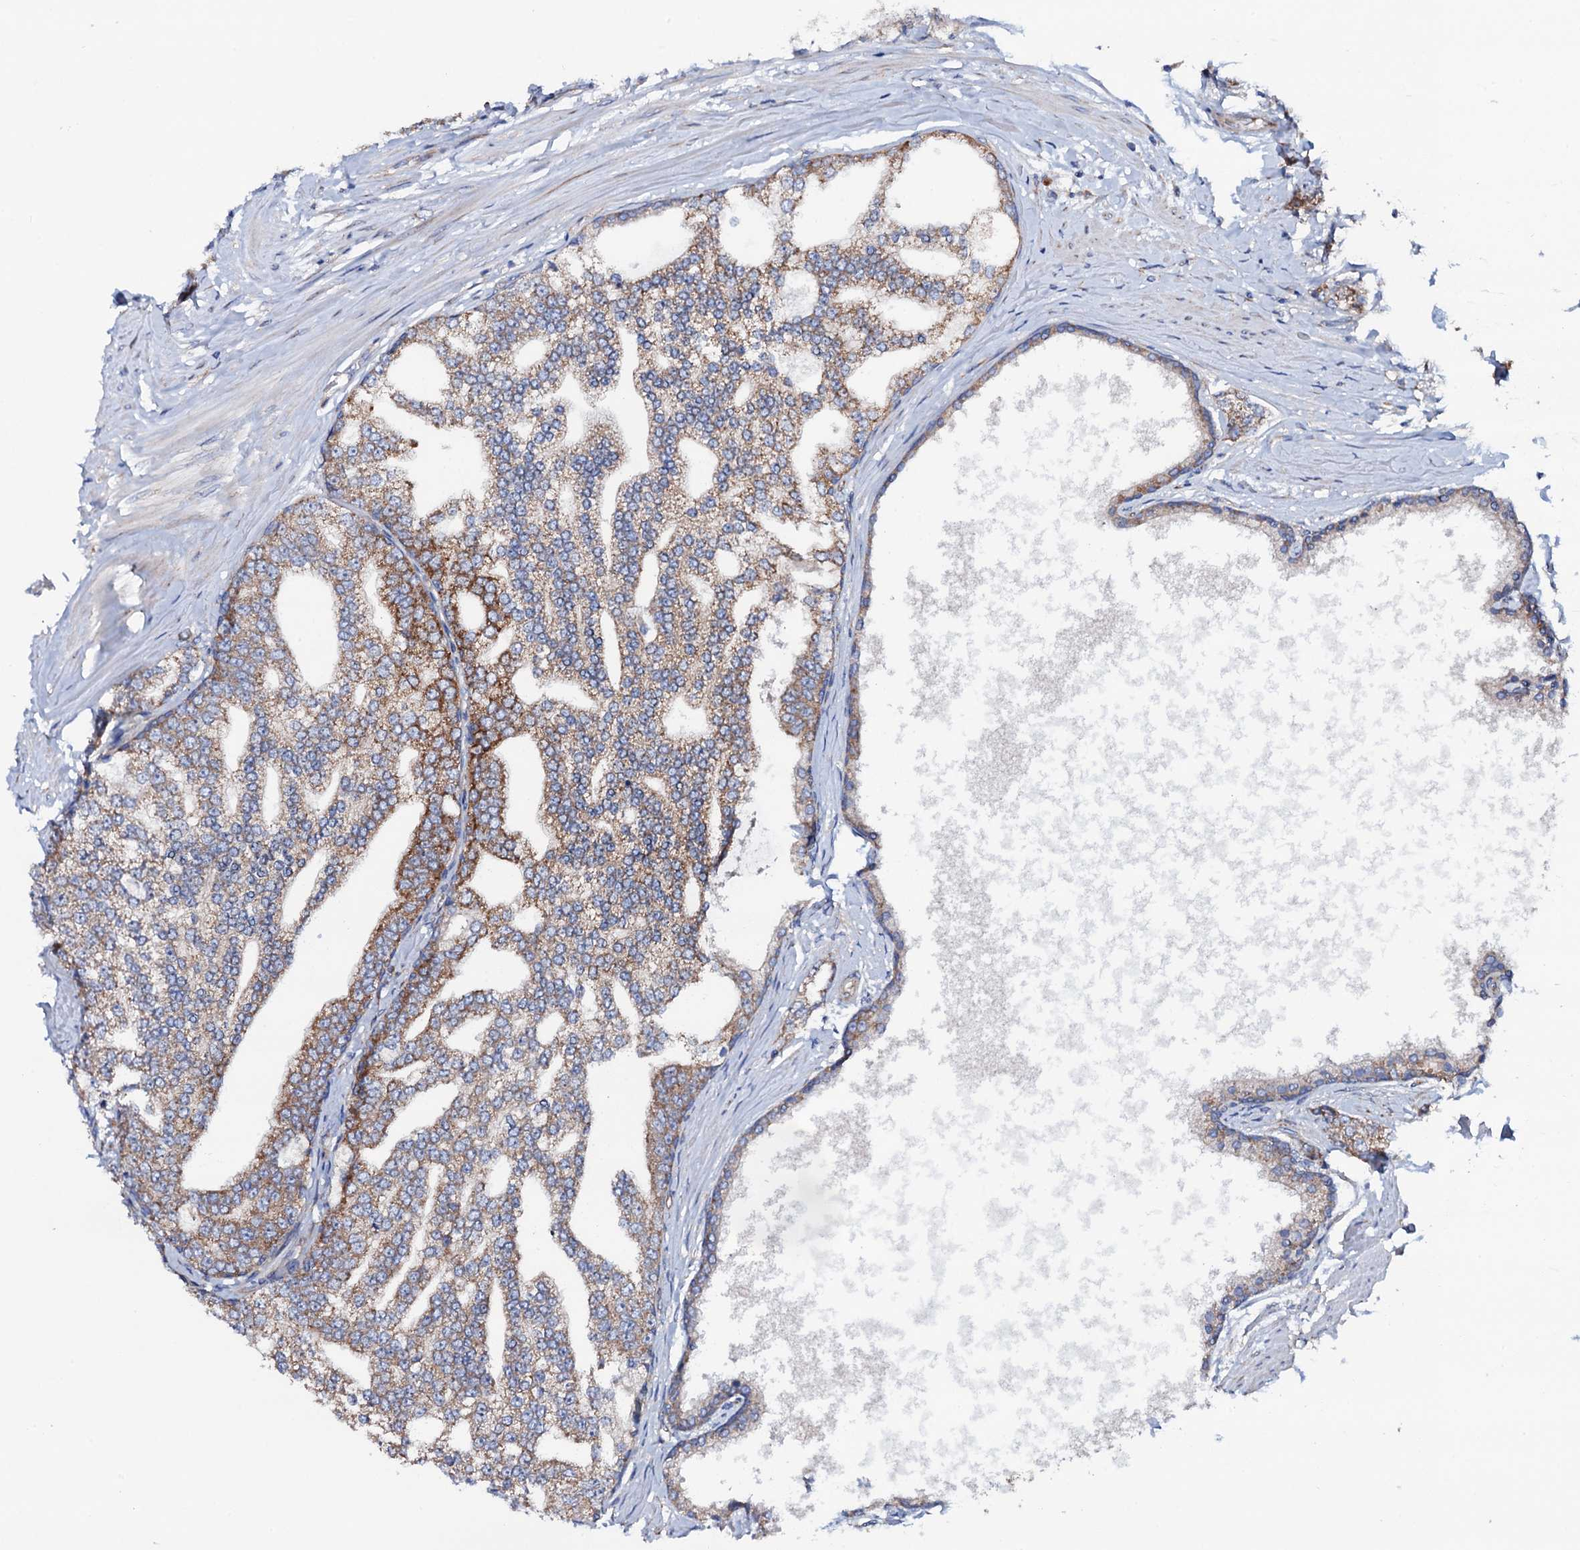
{"staining": {"intensity": "moderate", "quantity": ">75%", "location": "cytoplasmic/membranous"}, "tissue": "prostate cancer", "cell_type": "Tumor cells", "image_type": "cancer", "snomed": [{"axis": "morphology", "description": "Adenocarcinoma, High grade"}, {"axis": "topography", "description": "Prostate"}], "caption": "A brown stain shows moderate cytoplasmic/membranous staining of a protein in prostate adenocarcinoma (high-grade) tumor cells. Nuclei are stained in blue.", "gene": "STARD13", "patient": {"sex": "male", "age": 64}}